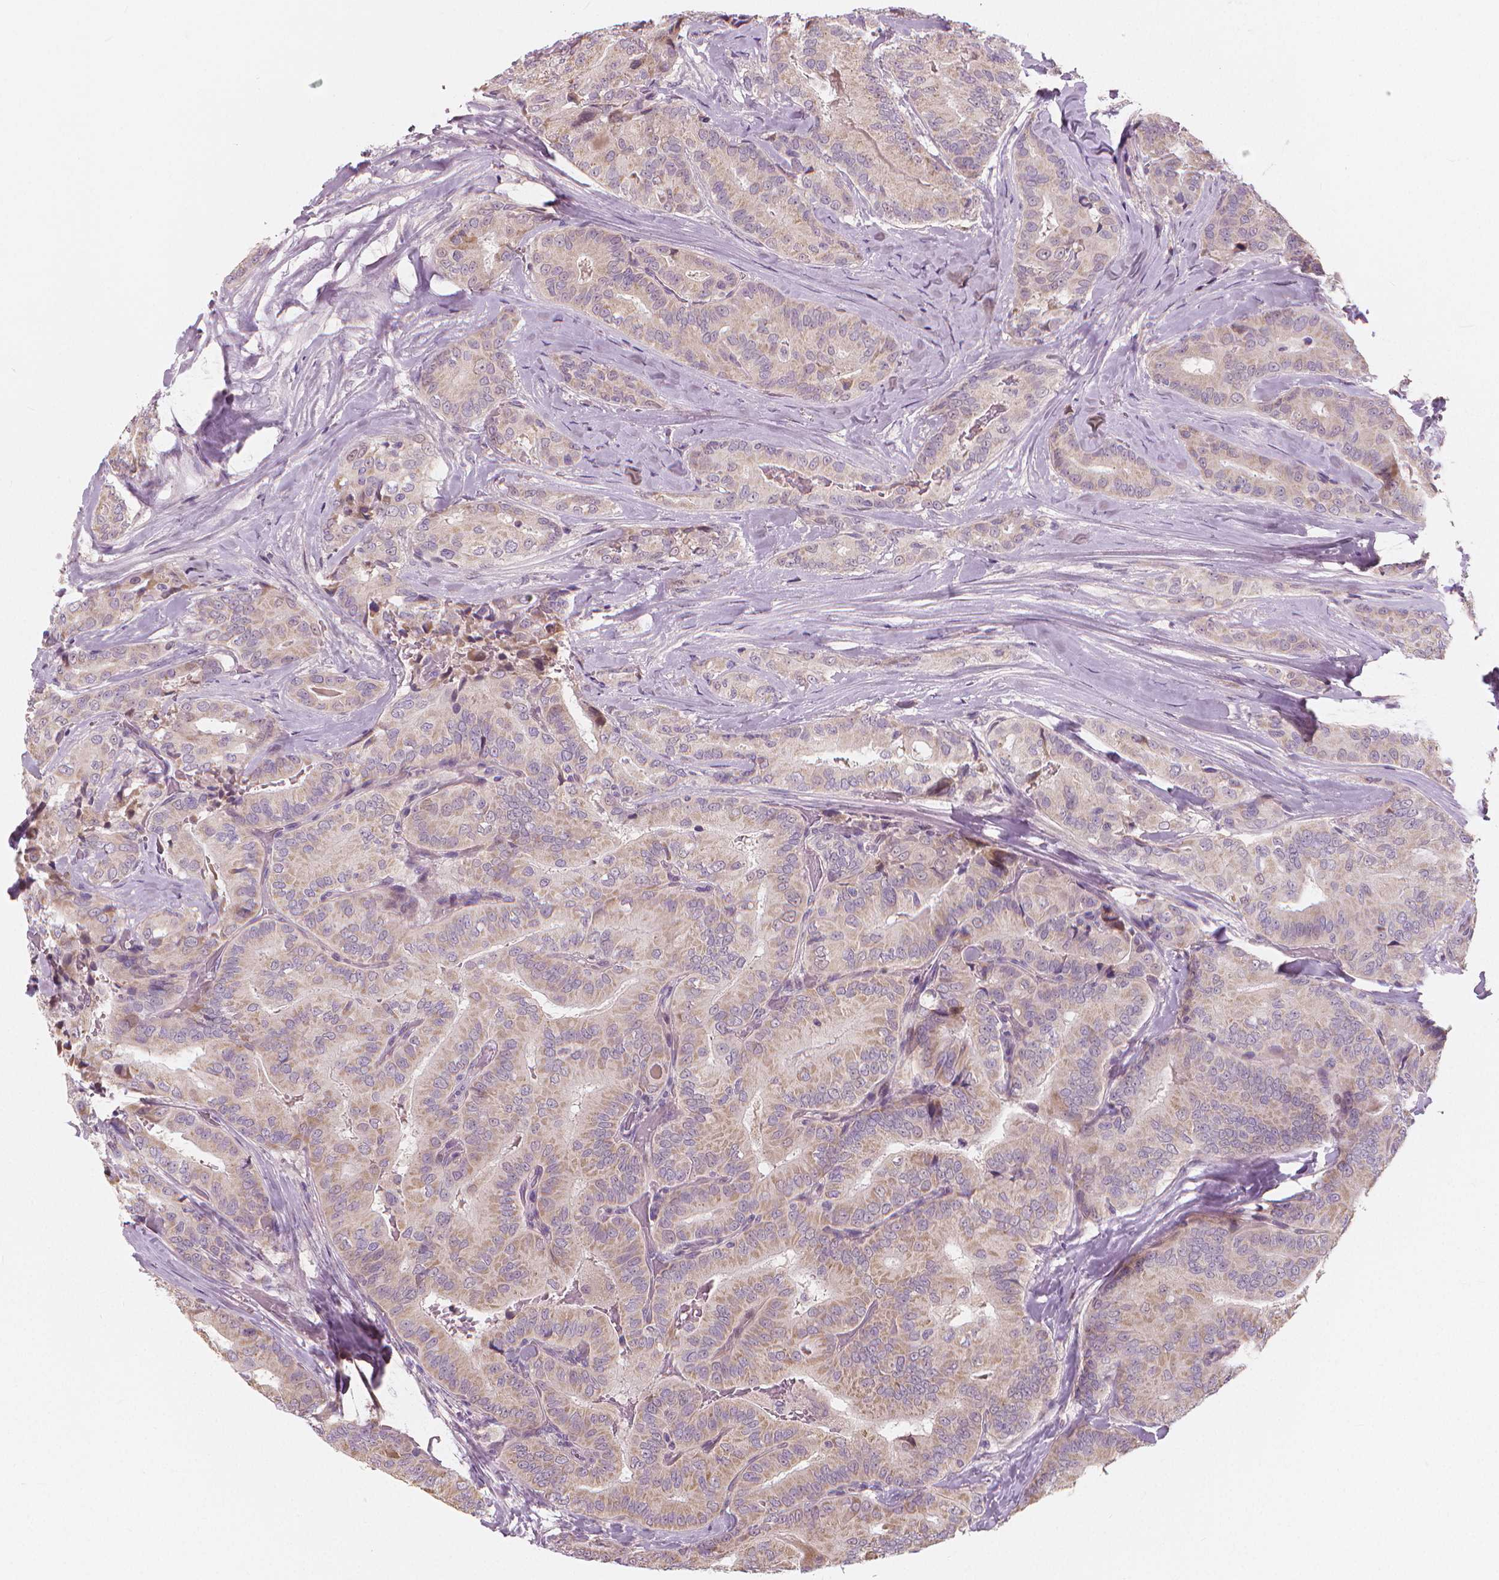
{"staining": {"intensity": "weak", "quantity": "25%-75%", "location": "cytoplasmic/membranous"}, "tissue": "thyroid cancer", "cell_type": "Tumor cells", "image_type": "cancer", "snomed": [{"axis": "morphology", "description": "Papillary adenocarcinoma, NOS"}, {"axis": "topography", "description": "Thyroid gland"}], "caption": "Papillary adenocarcinoma (thyroid) tissue demonstrates weak cytoplasmic/membranous positivity in approximately 25%-75% of tumor cells", "gene": "RNASE7", "patient": {"sex": "male", "age": 61}}